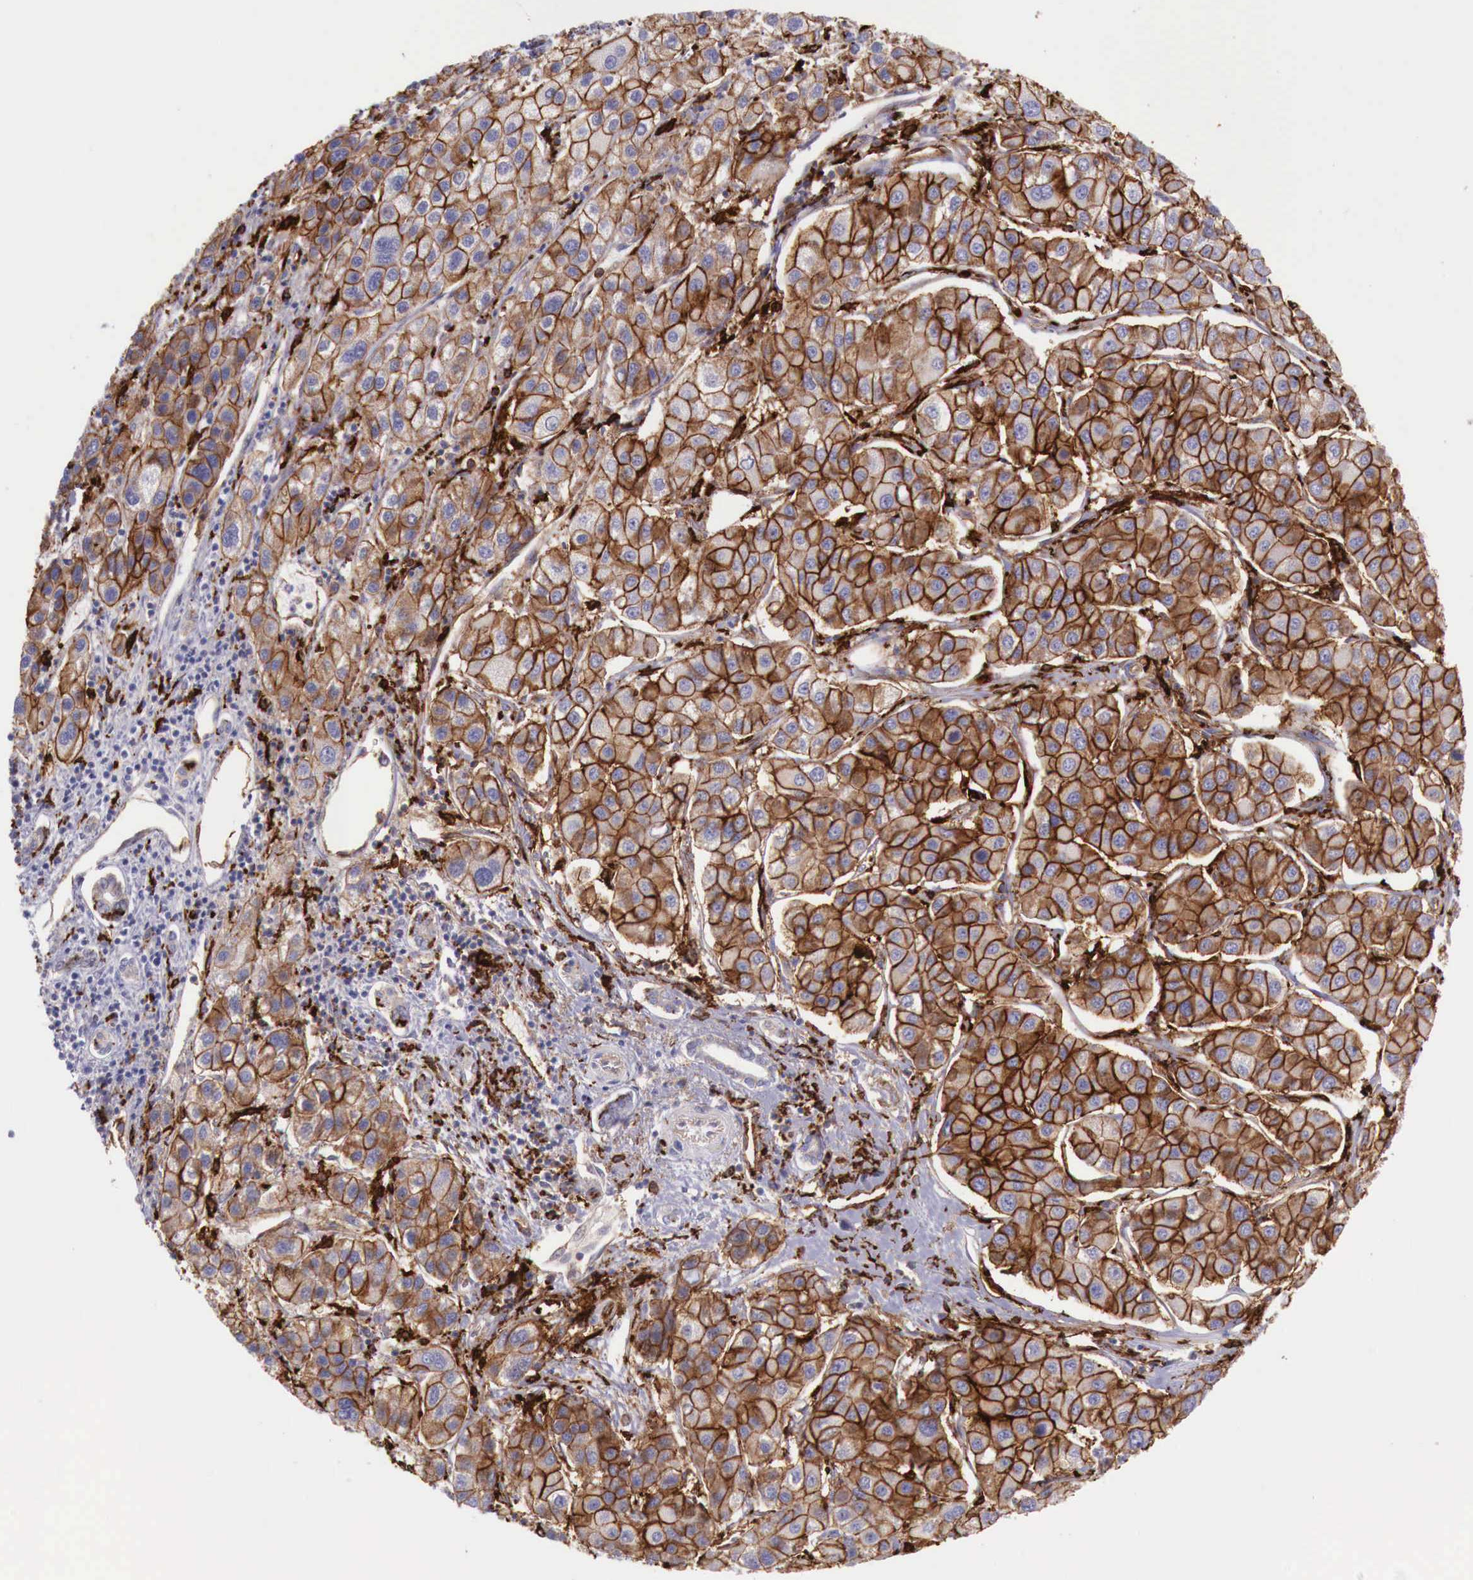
{"staining": {"intensity": "moderate", "quantity": "25%-75%", "location": "cytoplasmic/membranous"}, "tissue": "liver cancer", "cell_type": "Tumor cells", "image_type": "cancer", "snomed": [{"axis": "morphology", "description": "Carcinoma, Hepatocellular, NOS"}, {"axis": "topography", "description": "Liver"}], "caption": "DAB (3,3'-diaminobenzidine) immunohistochemical staining of human liver cancer (hepatocellular carcinoma) exhibits moderate cytoplasmic/membranous protein positivity in approximately 25%-75% of tumor cells.", "gene": "MSR1", "patient": {"sex": "female", "age": 85}}